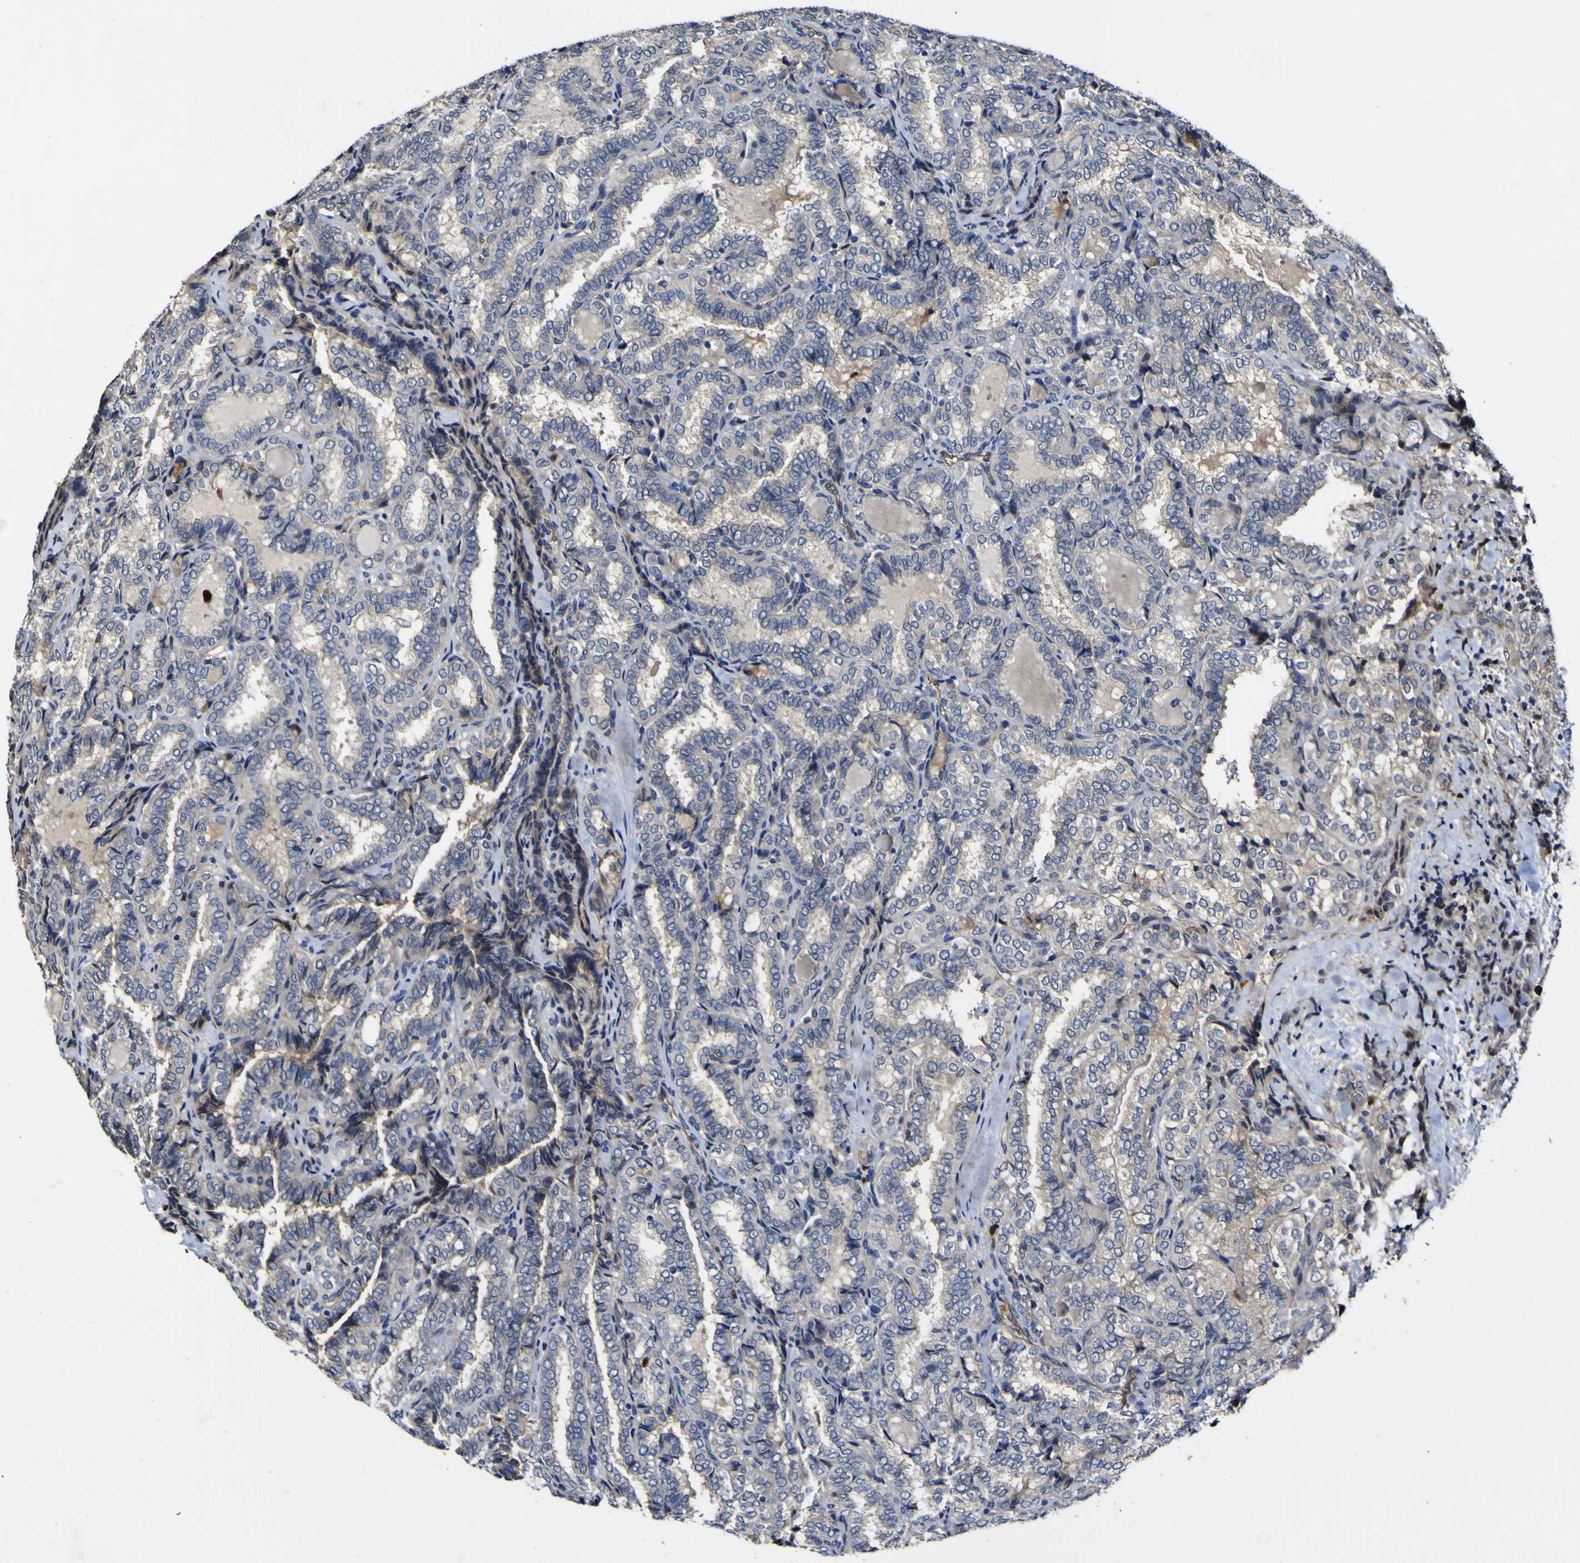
{"staining": {"intensity": "negative", "quantity": "none", "location": "none"}, "tissue": "thyroid cancer", "cell_type": "Tumor cells", "image_type": "cancer", "snomed": [{"axis": "morphology", "description": "Normal tissue, NOS"}, {"axis": "morphology", "description": "Papillary adenocarcinoma, NOS"}, {"axis": "topography", "description": "Thyroid gland"}], "caption": "Papillary adenocarcinoma (thyroid) stained for a protein using IHC shows no positivity tumor cells.", "gene": "CCL2", "patient": {"sex": "female", "age": 30}}